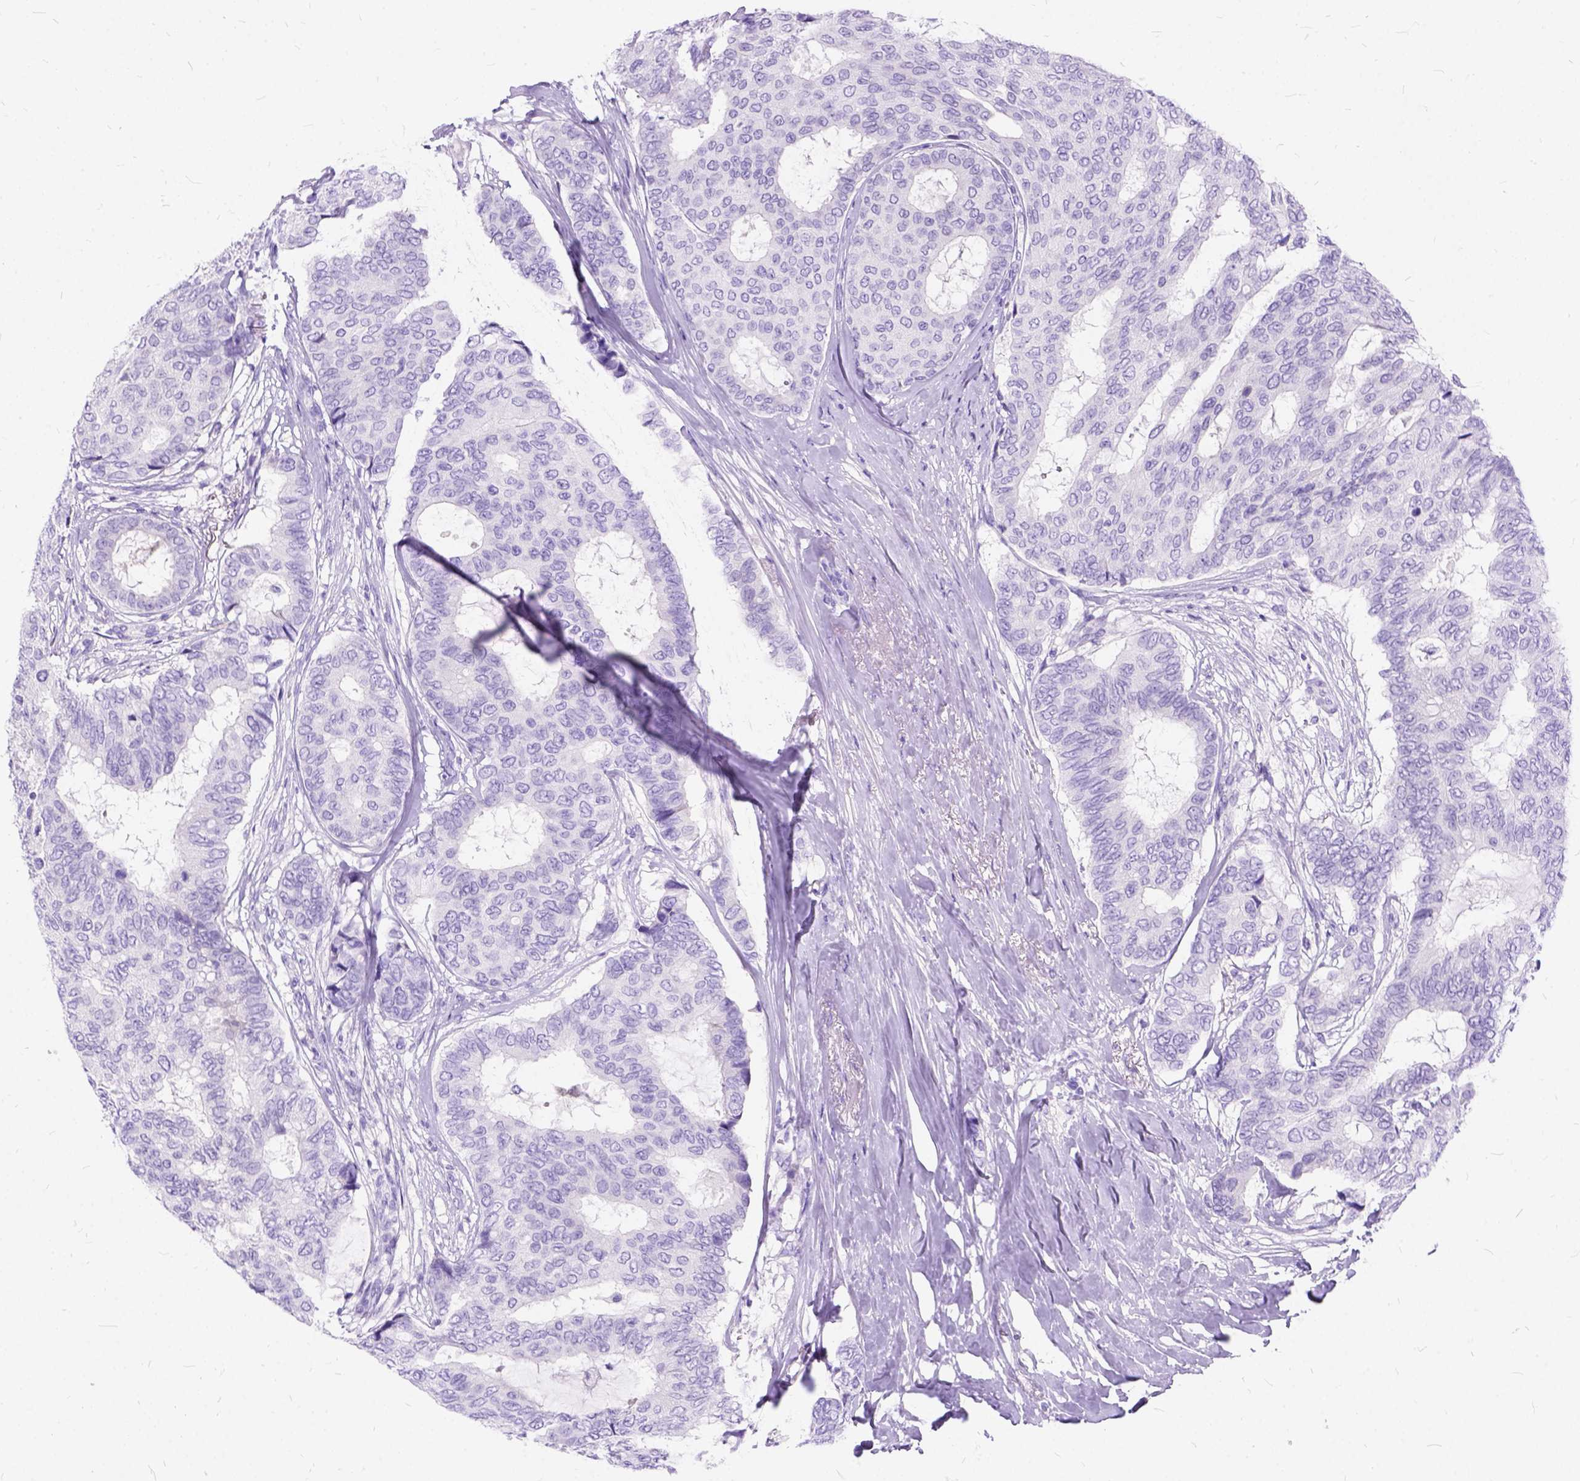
{"staining": {"intensity": "negative", "quantity": "none", "location": "none"}, "tissue": "breast cancer", "cell_type": "Tumor cells", "image_type": "cancer", "snomed": [{"axis": "morphology", "description": "Duct carcinoma"}, {"axis": "topography", "description": "Breast"}], "caption": "An immunohistochemistry (IHC) photomicrograph of breast cancer (invasive ductal carcinoma) is shown. There is no staining in tumor cells of breast cancer (invasive ductal carcinoma).", "gene": "C1QTNF3", "patient": {"sex": "female", "age": 75}}